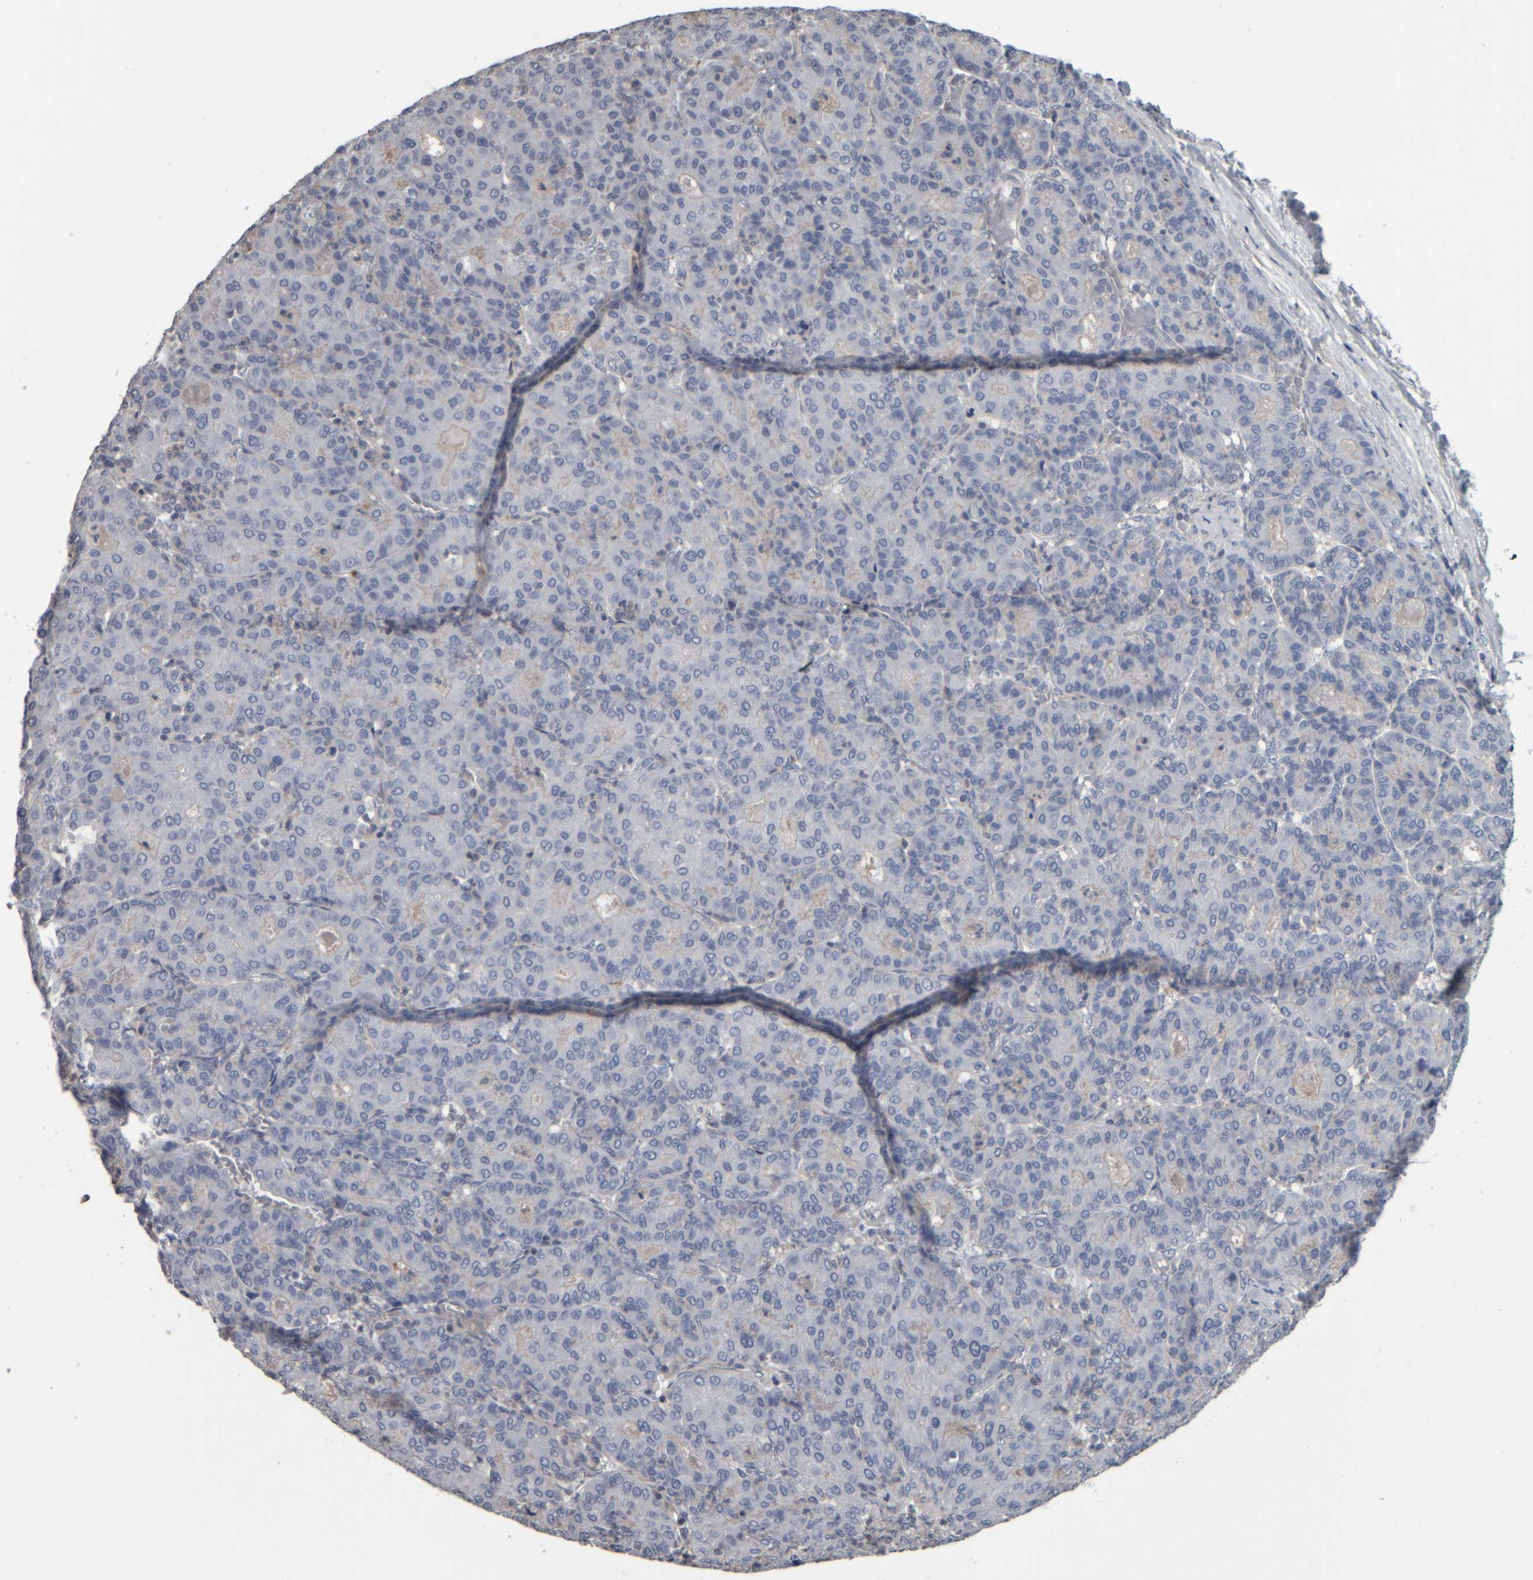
{"staining": {"intensity": "negative", "quantity": "none", "location": "none"}, "tissue": "liver cancer", "cell_type": "Tumor cells", "image_type": "cancer", "snomed": [{"axis": "morphology", "description": "Carcinoma, Hepatocellular, NOS"}, {"axis": "topography", "description": "Liver"}], "caption": "High power microscopy histopathology image of an IHC photomicrograph of liver cancer, revealing no significant positivity in tumor cells.", "gene": "CAVIN4", "patient": {"sex": "male", "age": 65}}